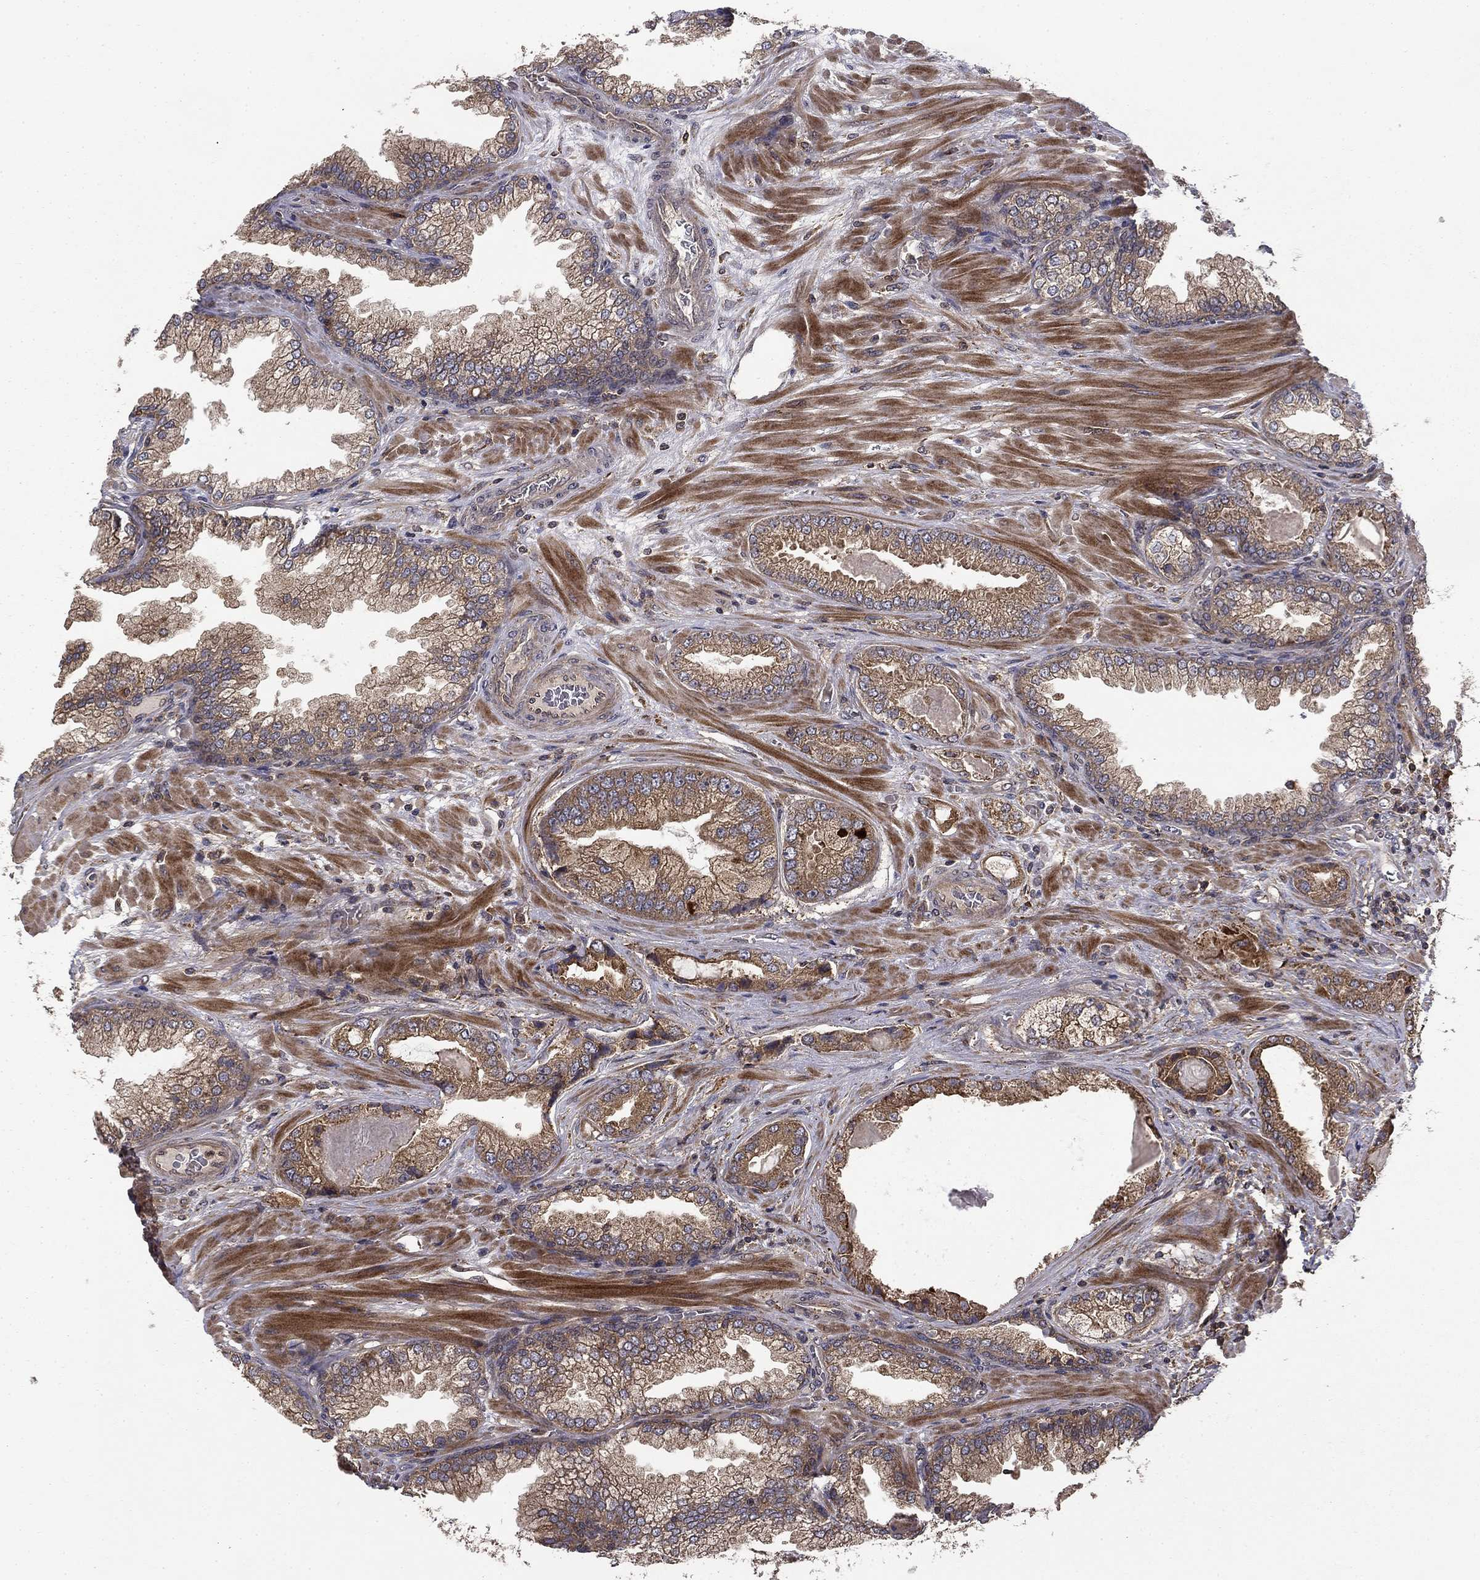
{"staining": {"intensity": "weak", "quantity": ">75%", "location": "cytoplasmic/membranous"}, "tissue": "prostate cancer", "cell_type": "Tumor cells", "image_type": "cancer", "snomed": [{"axis": "morphology", "description": "Adenocarcinoma, Low grade"}, {"axis": "topography", "description": "Prostate"}], "caption": "A high-resolution image shows immunohistochemistry staining of prostate cancer (adenocarcinoma (low-grade)), which displays weak cytoplasmic/membranous staining in about >75% of tumor cells. (DAB (3,3'-diaminobenzidine) IHC with brightfield microscopy, high magnification).", "gene": "BABAM2", "patient": {"sex": "male", "age": 57}}